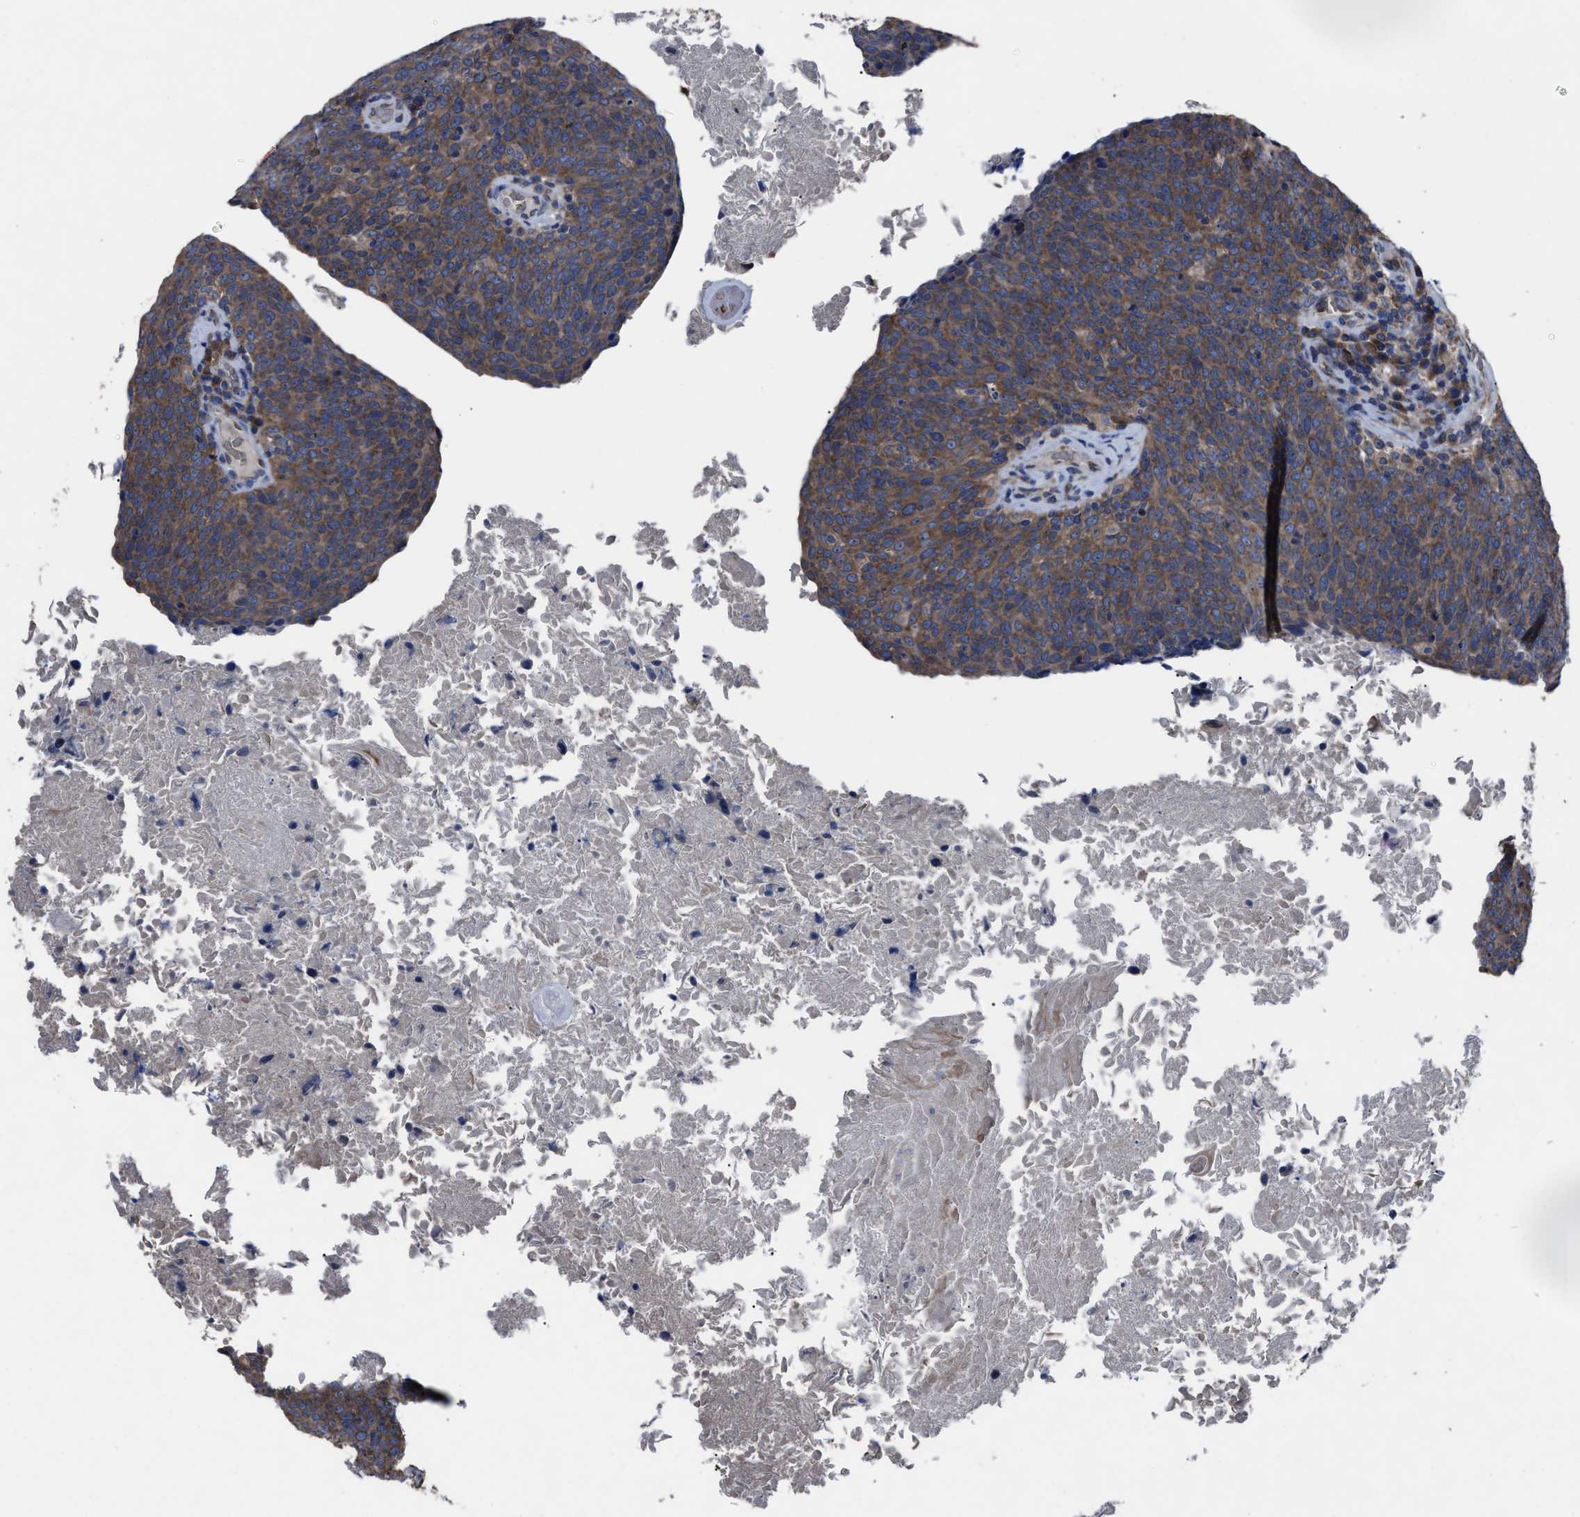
{"staining": {"intensity": "moderate", "quantity": ">75%", "location": "cytoplasmic/membranous"}, "tissue": "head and neck cancer", "cell_type": "Tumor cells", "image_type": "cancer", "snomed": [{"axis": "morphology", "description": "Squamous cell carcinoma, NOS"}, {"axis": "morphology", "description": "Squamous cell carcinoma, metastatic, NOS"}, {"axis": "topography", "description": "Lymph node"}, {"axis": "topography", "description": "Head-Neck"}], "caption": "DAB immunohistochemical staining of head and neck cancer demonstrates moderate cytoplasmic/membranous protein staining in about >75% of tumor cells. (IHC, brightfield microscopy, high magnification).", "gene": "UPF1", "patient": {"sex": "male", "age": 62}}